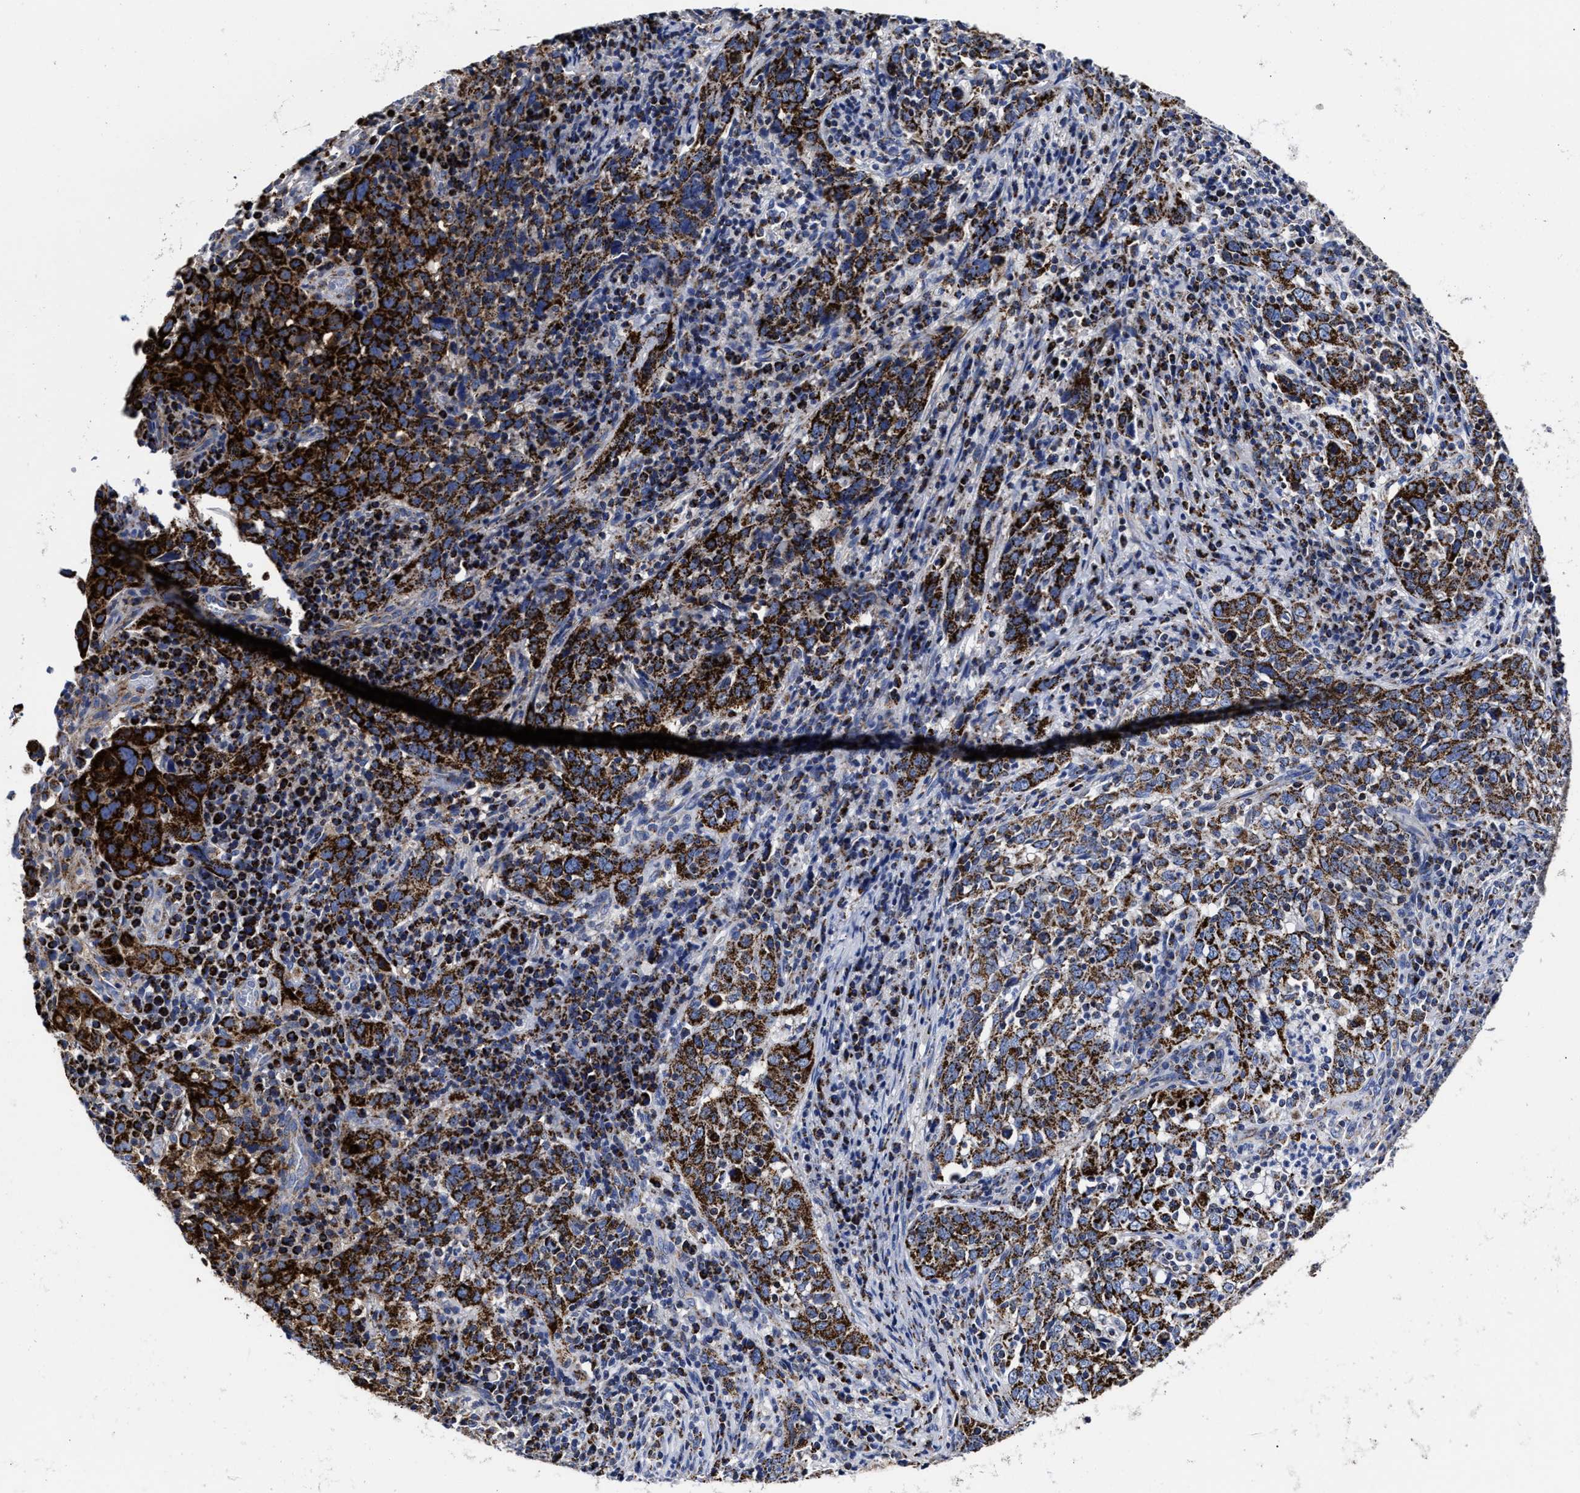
{"staining": {"intensity": "strong", "quantity": ">75%", "location": "cytoplasmic/membranous"}, "tissue": "cervical cancer", "cell_type": "Tumor cells", "image_type": "cancer", "snomed": [{"axis": "morphology", "description": "Squamous cell carcinoma, NOS"}, {"axis": "topography", "description": "Cervix"}], "caption": "Cervical cancer stained for a protein exhibits strong cytoplasmic/membranous positivity in tumor cells.", "gene": "HINT2", "patient": {"sex": "female", "age": 46}}